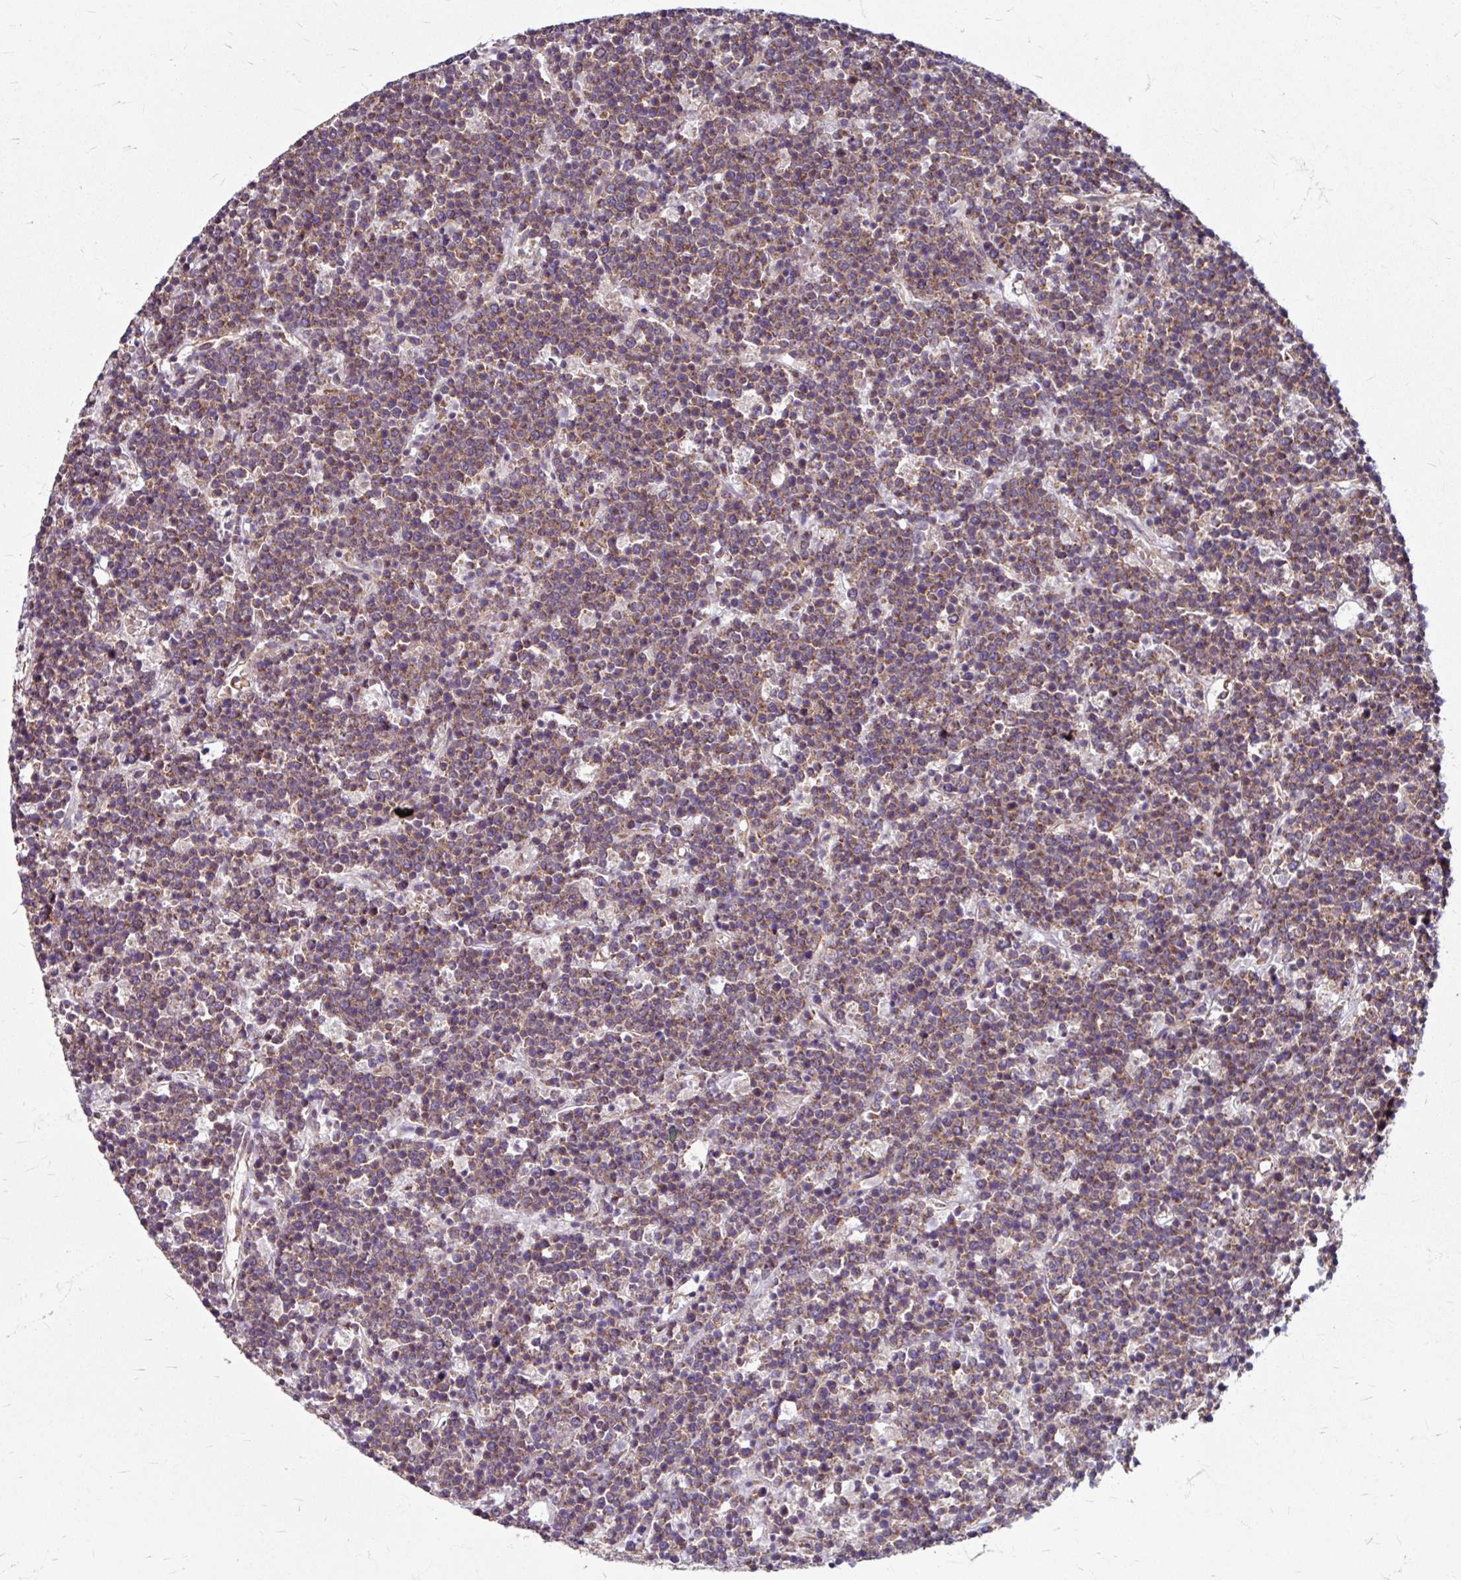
{"staining": {"intensity": "weak", "quantity": ">75%", "location": "cytoplasmic/membranous"}, "tissue": "lymphoma", "cell_type": "Tumor cells", "image_type": "cancer", "snomed": [{"axis": "morphology", "description": "Malignant lymphoma, non-Hodgkin's type, High grade"}, {"axis": "topography", "description": "Ovary"}], "caption": "Immunohistochemistry (IHC) of high-grade malignant lymphoma, non-Hodgkin's type displays low levels of weak cytoplasmic/membranous expression in approximately >75% of tumor cells.", "gene": "DAAM2", "patient": {"sex": "female", "age": 56}}